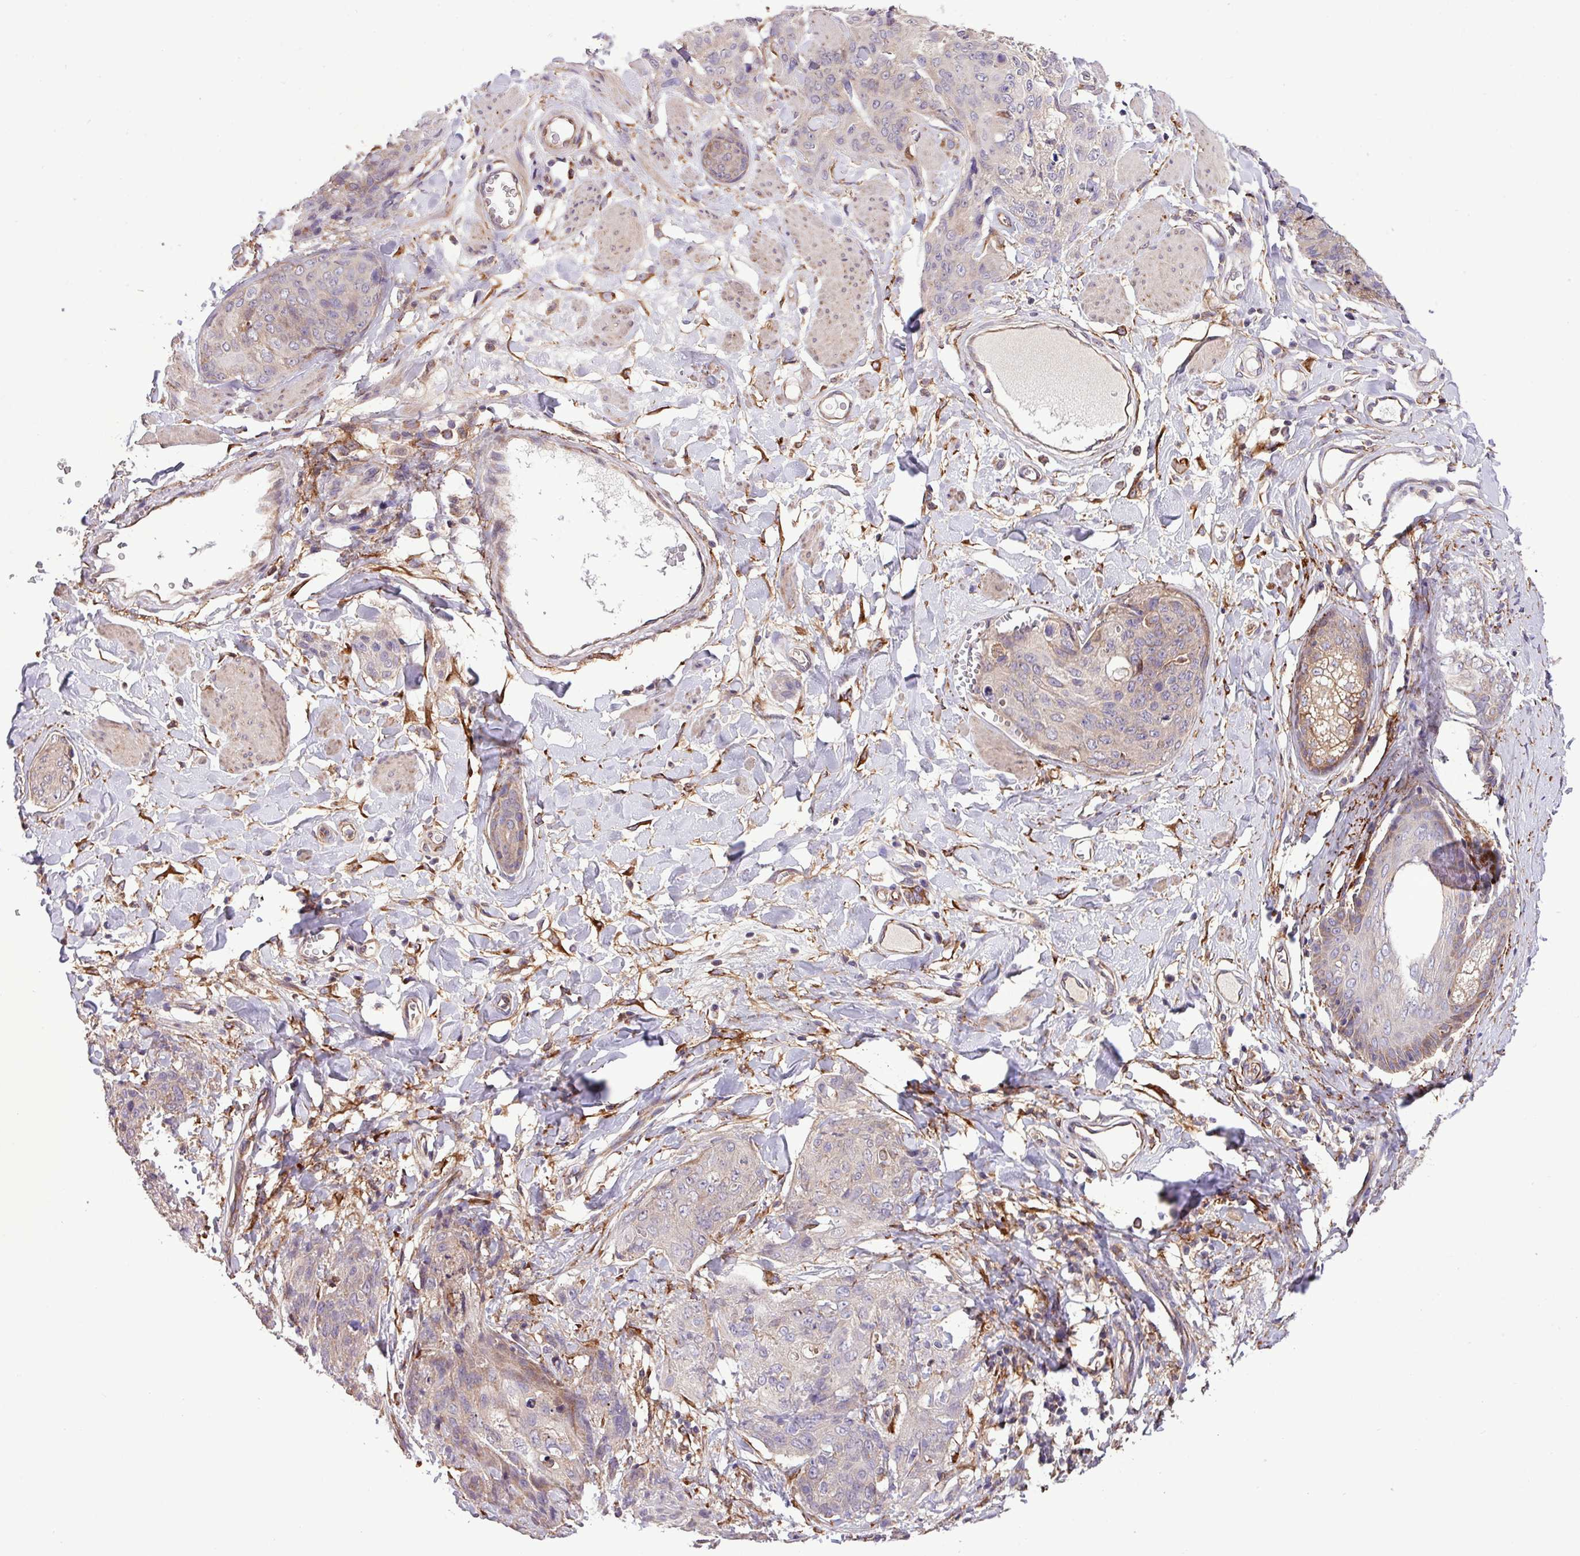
{"staining": {"intensity": "moderate", "quantity": "<25%", "location": "cytoplasmic/membranous"}, "tissue": "skin cancer", "cell_type": "Tumor cells", "image_type": "cancer", "snomed": [{"axis": "morphology", "description": "Squamous cell carcinoma, NOS"}, {"axis": "topography", "description": "Skin"}, {"axis": "topography", "description": "Vulva"}], "caption": "Human squamous cell carcinoma (skin) stained with a brown dye demonstrates moderate cytoplasmic/membranous positive staining in about <25% of tumor cells.", "gene": "MEGF6", "patient": {"sex": "female", "age": 85}}